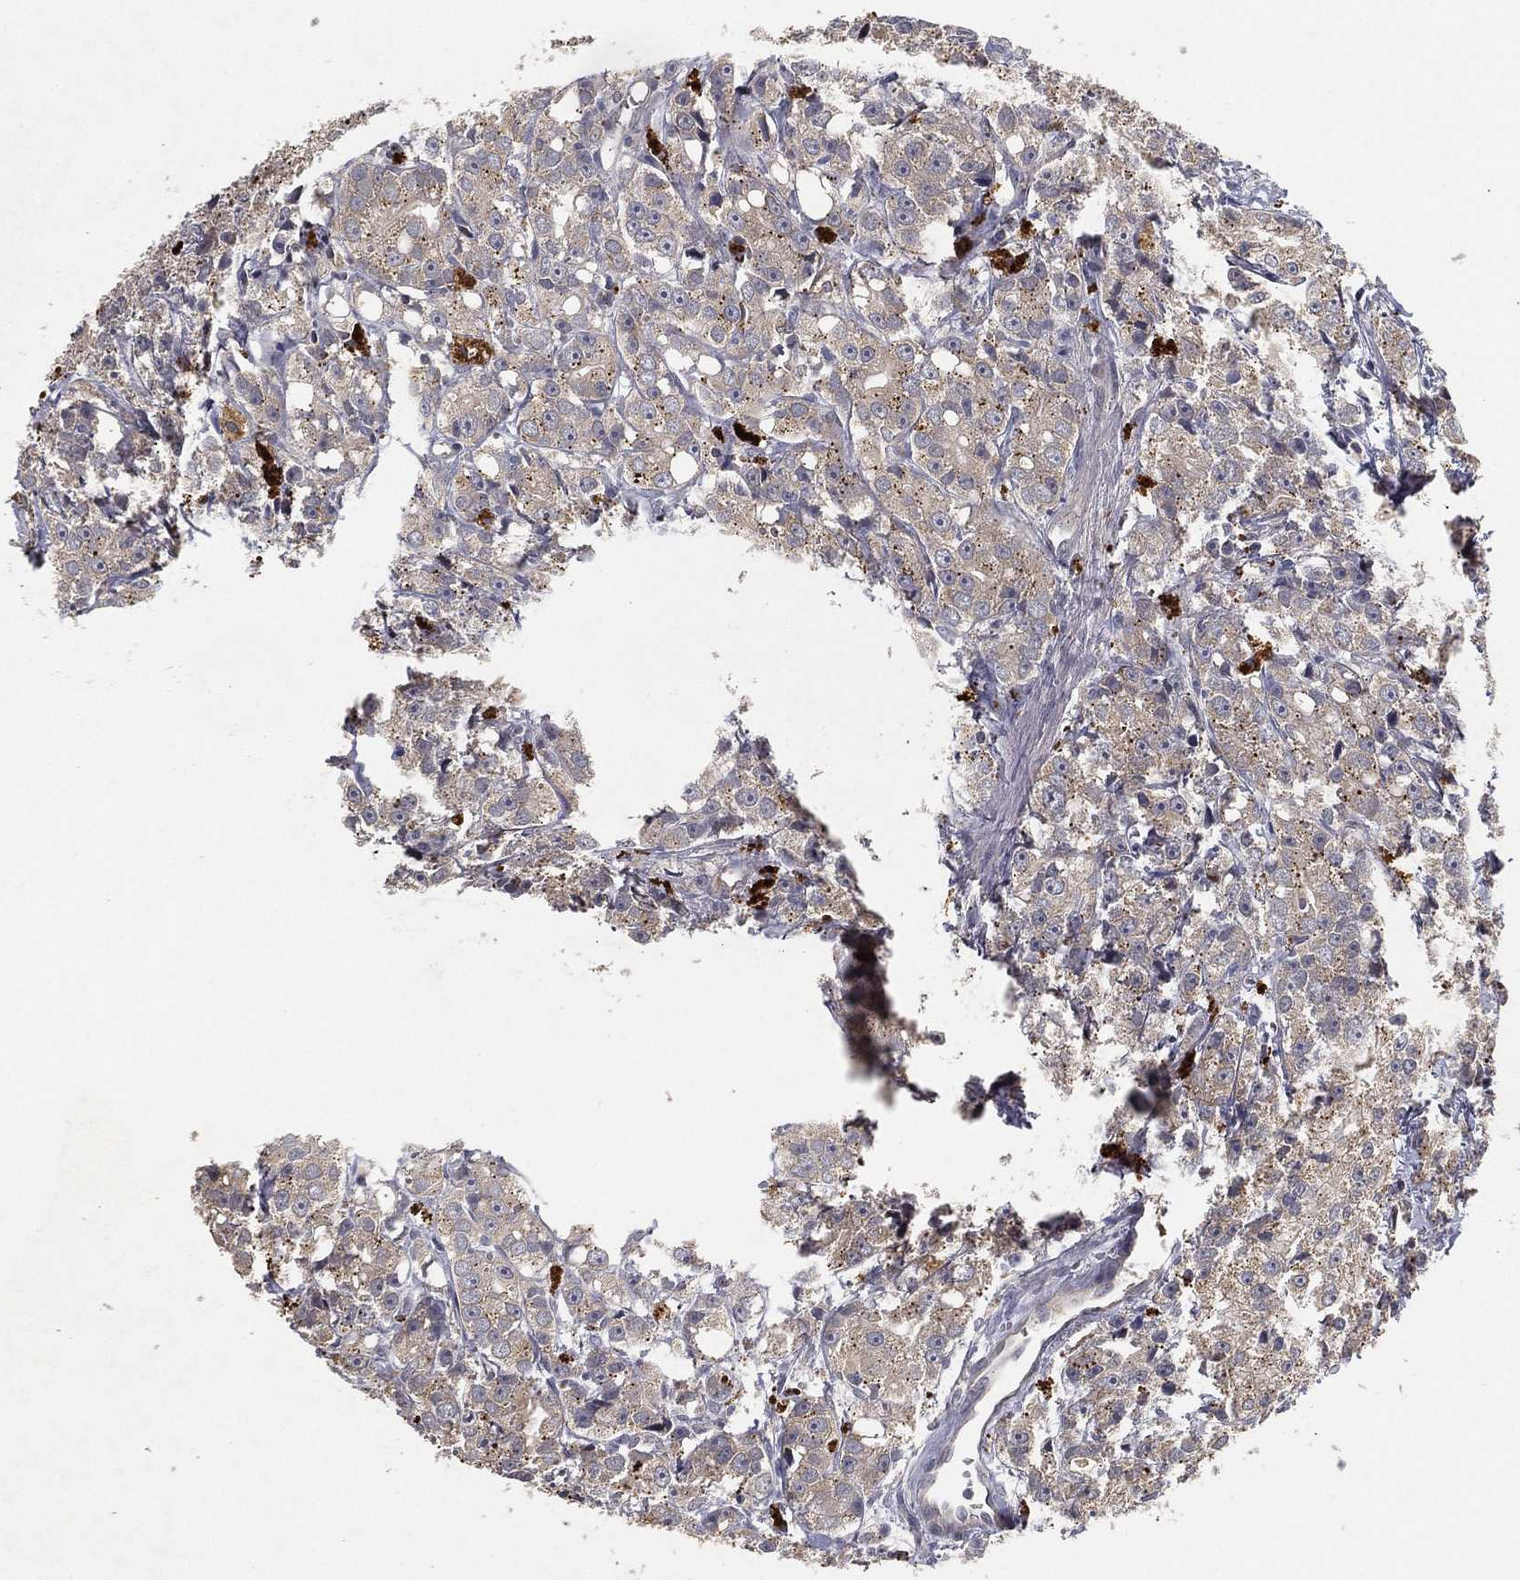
{"staining": {"intensity": "negative", "quantity": "none", "location": "none"}, "tissue": "prostate cancer", "cell_type": "Tumor cells", "image_type": "cancer", "snomed": [{"axis": "morphology", "description": "Adenocarcinoma, Medium grade"}, {"axis": "topography", "description": "Prostate"}], "caption": "Immunohistochemistry (IHC) photomicrograph of adenocarcinoma (medium-grade) (prostate) stained for a protein (brown), which displays no staining in tumor cells.", "gene": "CFAP251", "patient": {"sex": "male", "age": 74}}